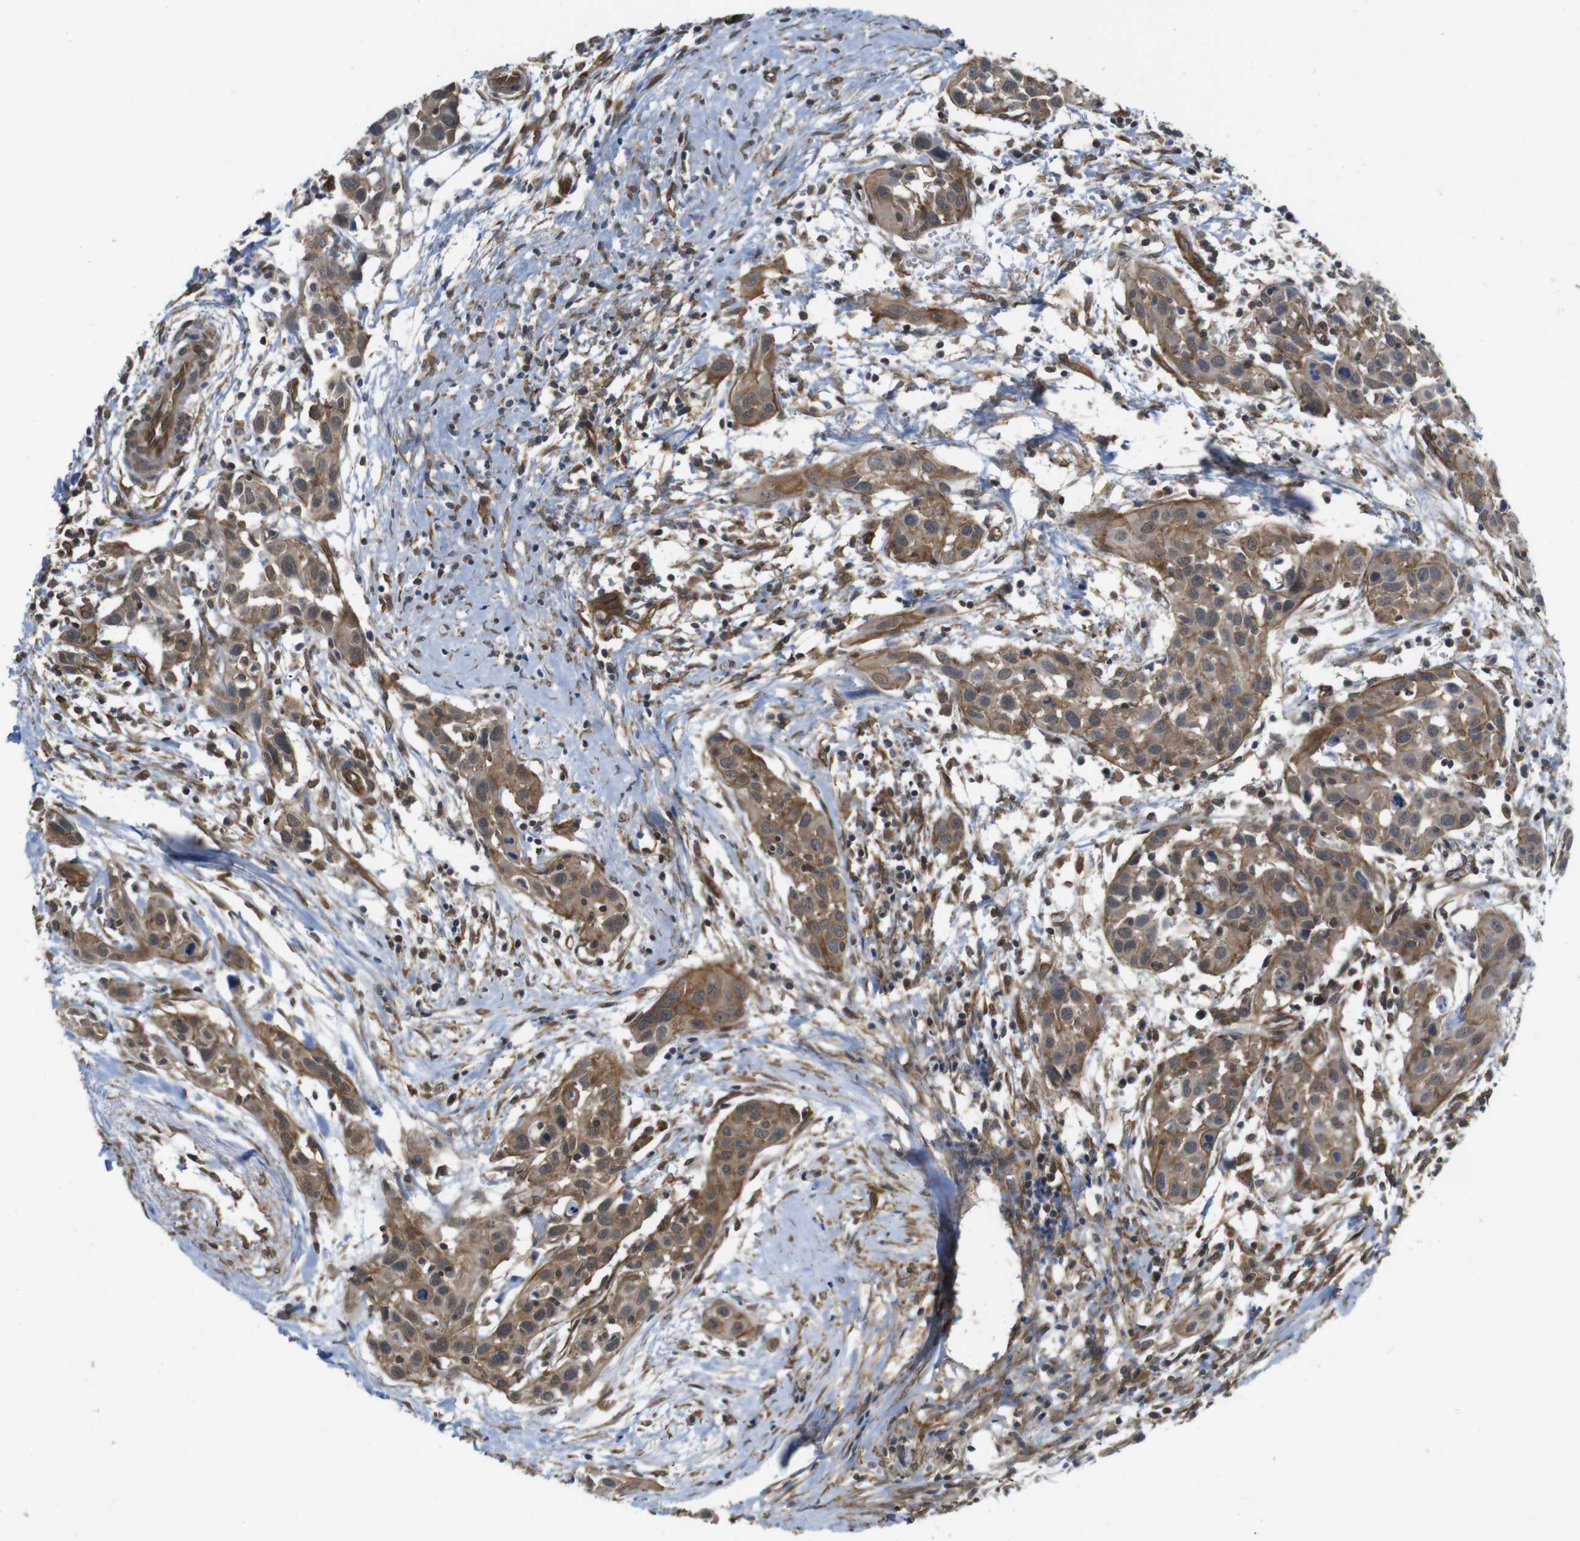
{"staining": {"intensity": "moderate", "quantity": ">75%", "location": "cytoplasmic/membranous"}, "tissue": "head and neck cancer", "cell_type": "Tumor cells", "image_type": "cancer", "snomed": [{"axis": "morphology", "description": "Squamous cell carcinoma, NOS"}, {"axis": "topography", "description": "Oral tissue"}, {"axis": "topography", "description": "Head-Neck"}], "caption": "Immunohistochemical staining of head and neck squamous cell carcinoma displays medium levels of moderate cytoplasmic/membranous protein positivity in approximately >75% of tumor cells.", "gene": "ZDHHC5", "patient": {"sex": "female", "age": 50}}